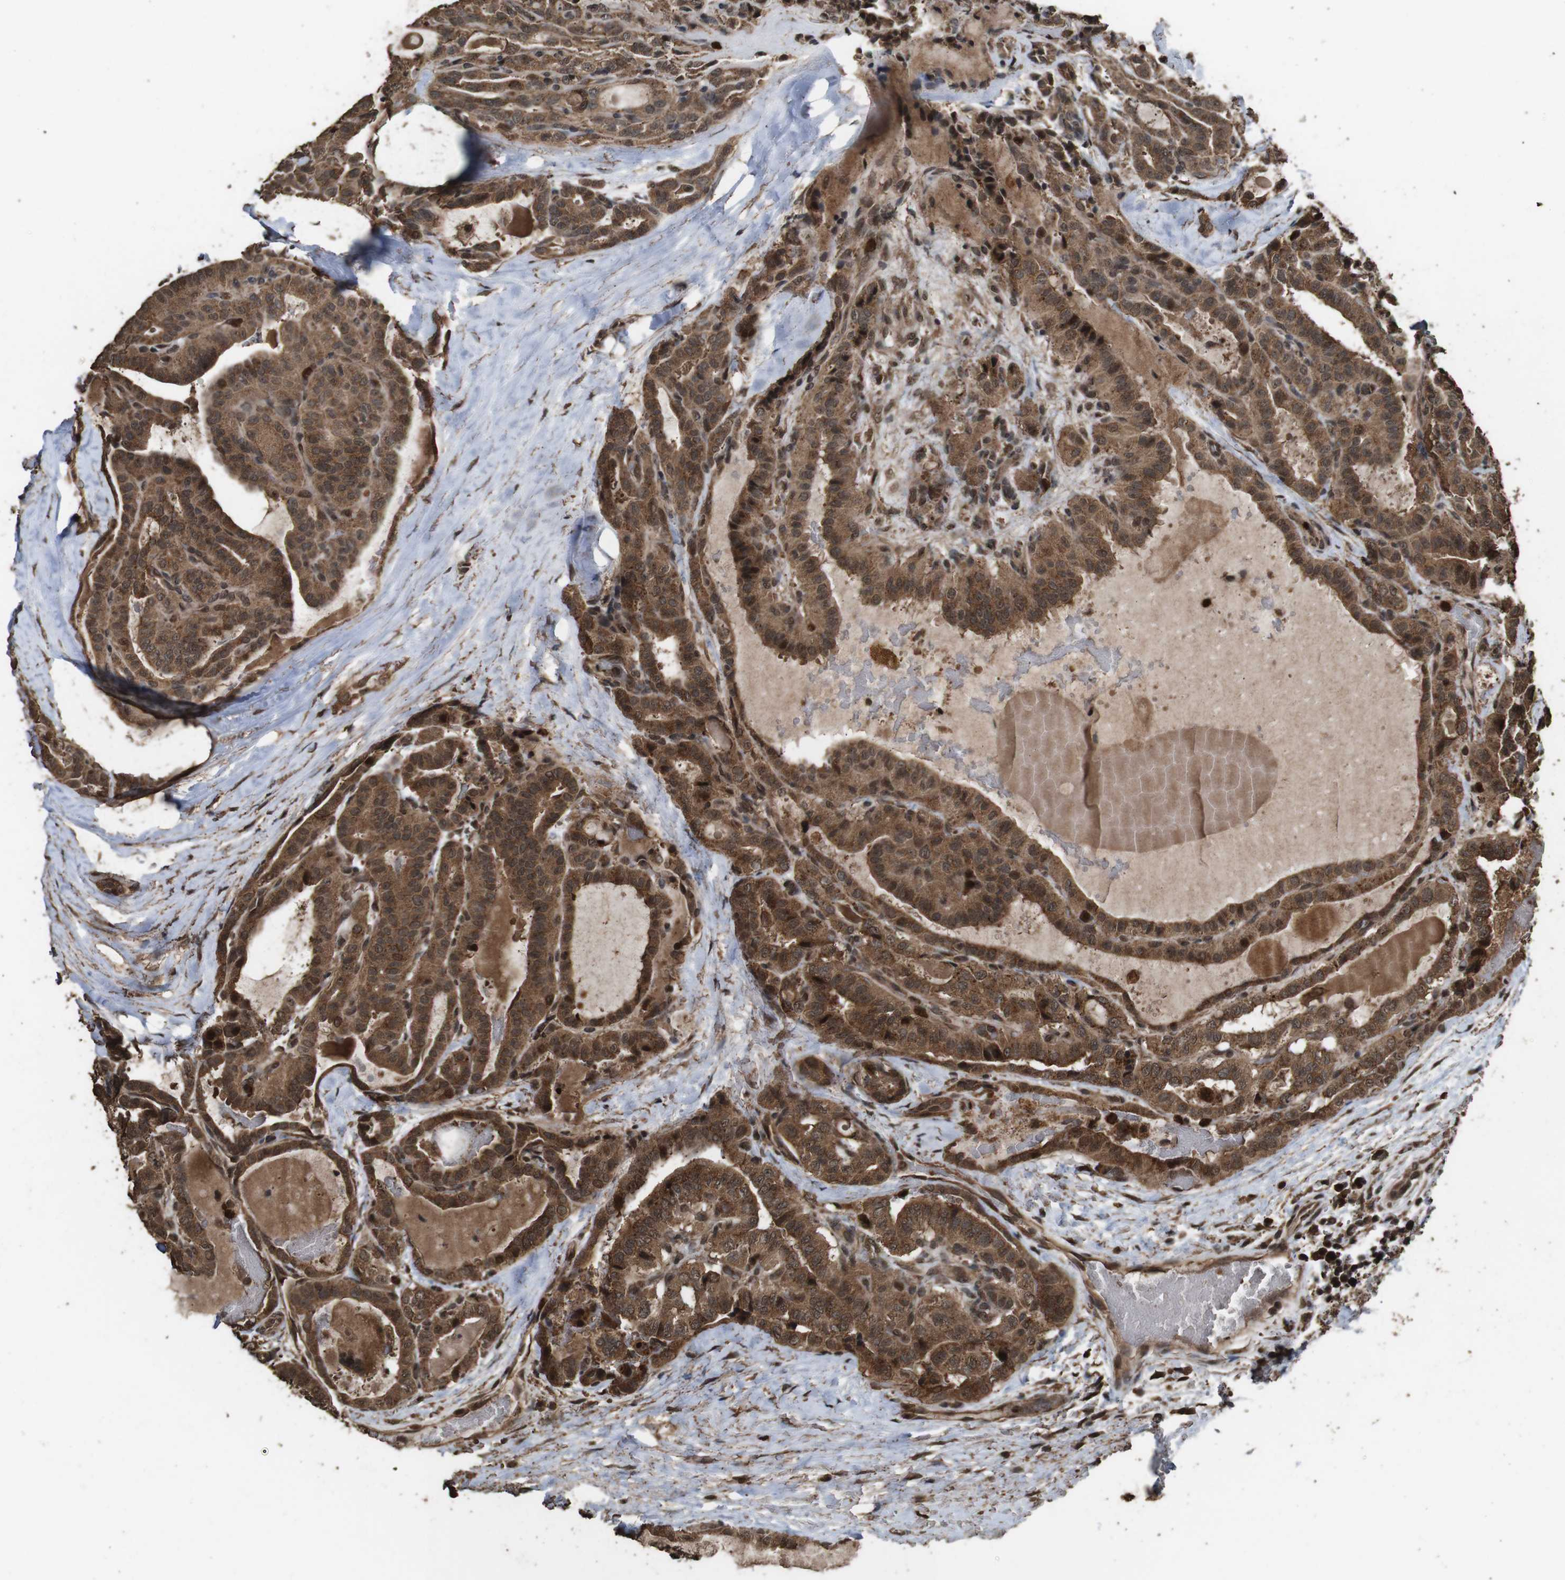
{"staining": {"intensity": "strong", "quantity": ">75%", "location": "cytoplasmic/membranous"}, "tissue": "thyroid cancer", "cell_type": "Tumor cells", "image_type": "cancer", "snomed": [{"axis": "morphology", "description": "Papillary adenocarcinoma, NOS"}, {"axis": "topography", "description": "Thyroid gland"}], "caption": "Papillary adenocarcinoma (thyroid) stained with DAB immunohistochemistry reveals high levels of strong cytoplasmic/membranous expression in approximately >75% of tumor cells.", "gene": "RRAS2", "patient": {"sex": "male", "age": 77}}